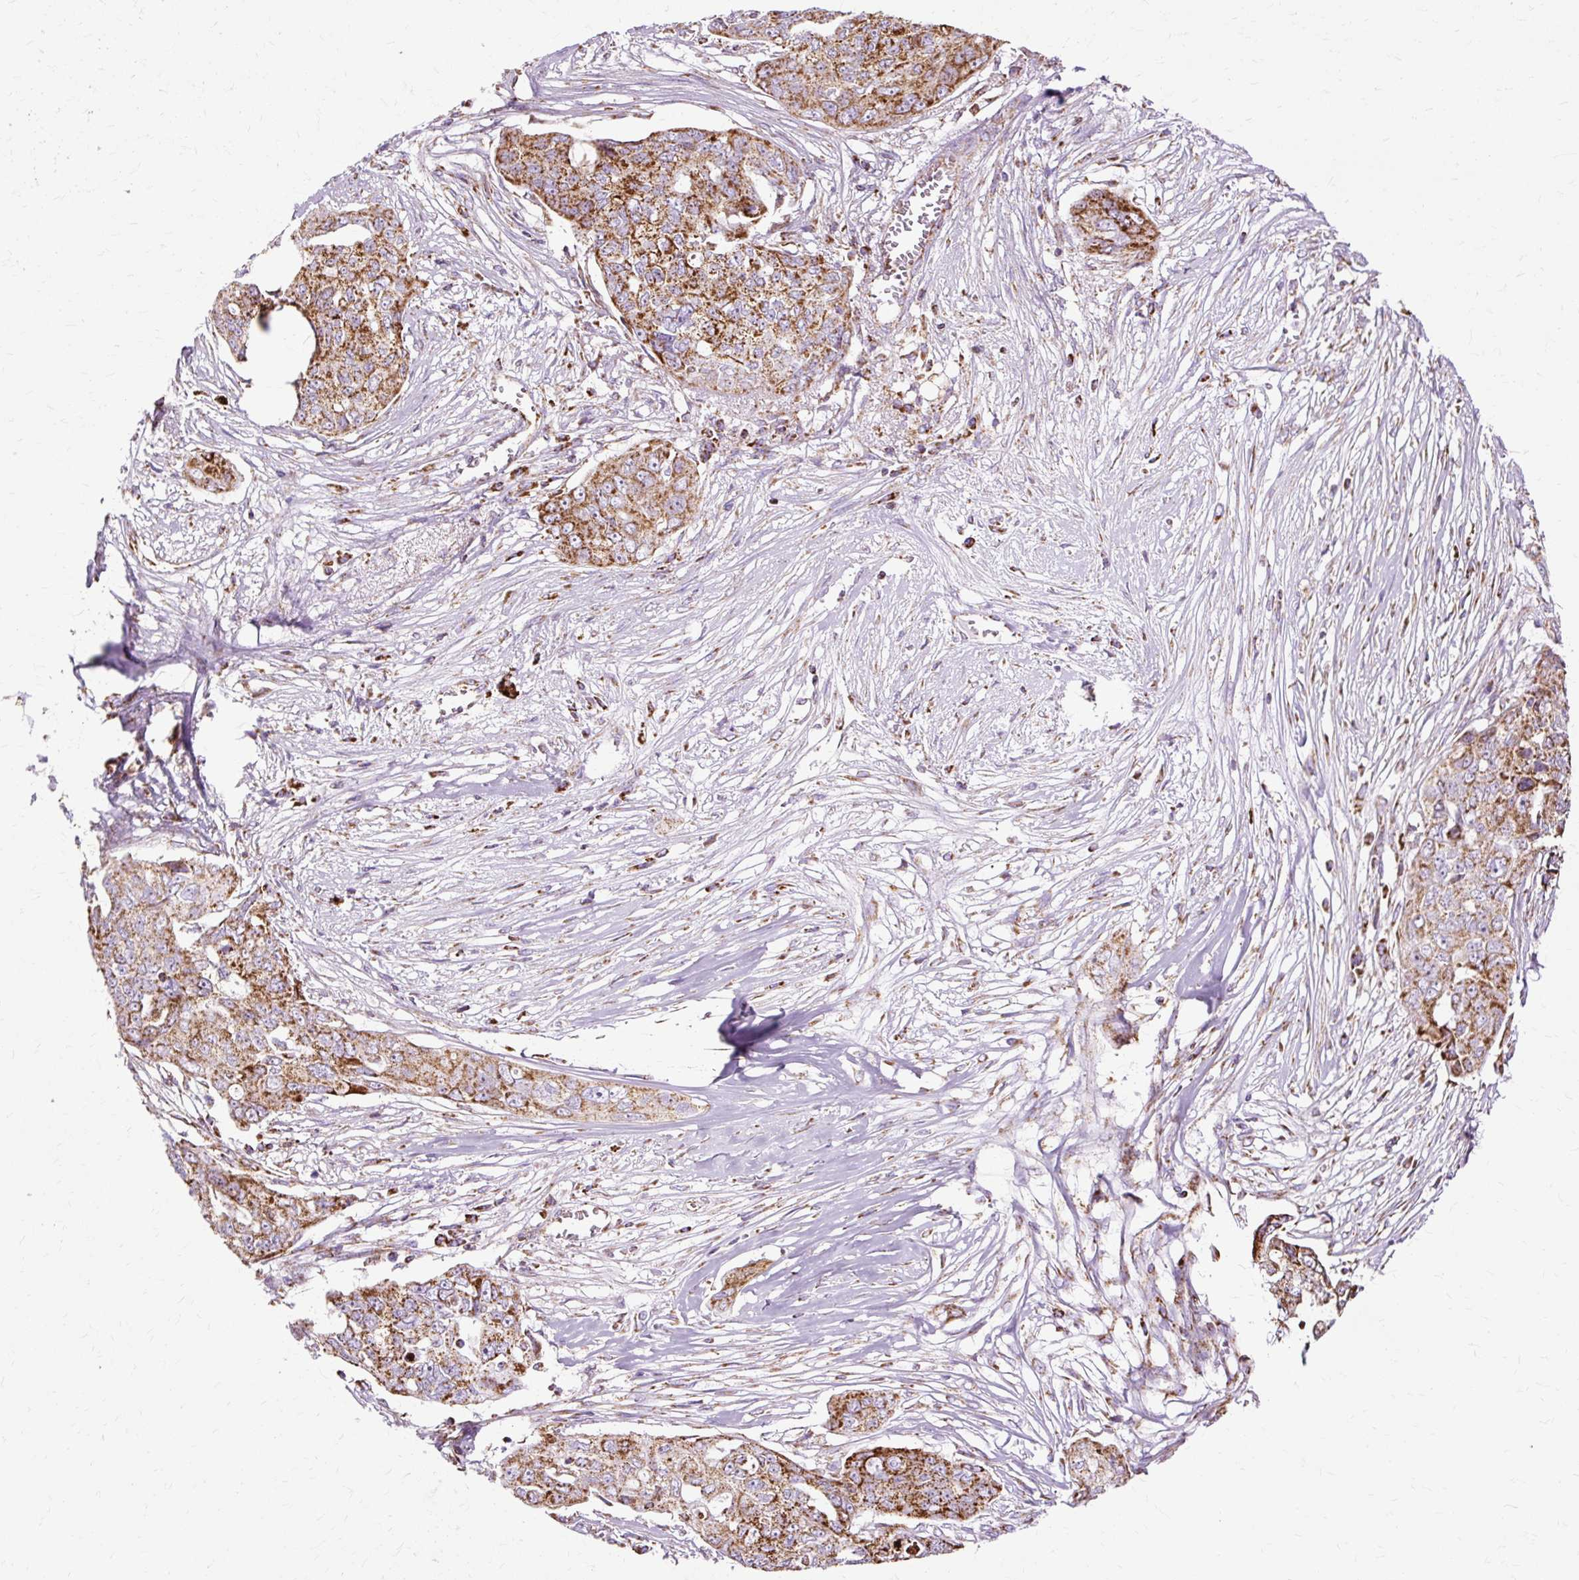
{"staining": {"intensity": "strong", "quantity": ">75%", "location": "cytoplasmic/membranous"}, "tissue": "ovarian cancer", "cell_type": "Tumor cells", "image_type": "cancer", "snomed": [{"axis": "morphology", "description": "Carcinoma, endometroid"}, {"axis": "topography", "description": "Ovary"}], "caption": "Ovarian cancer (endometroid carcinoma) stained with a brown dye reveals strong cytoplasmic/membranous positive staining in about >75% of tumor cells.", "gene": "DLAT", "patient": {"sex": "female", "age": 70}}